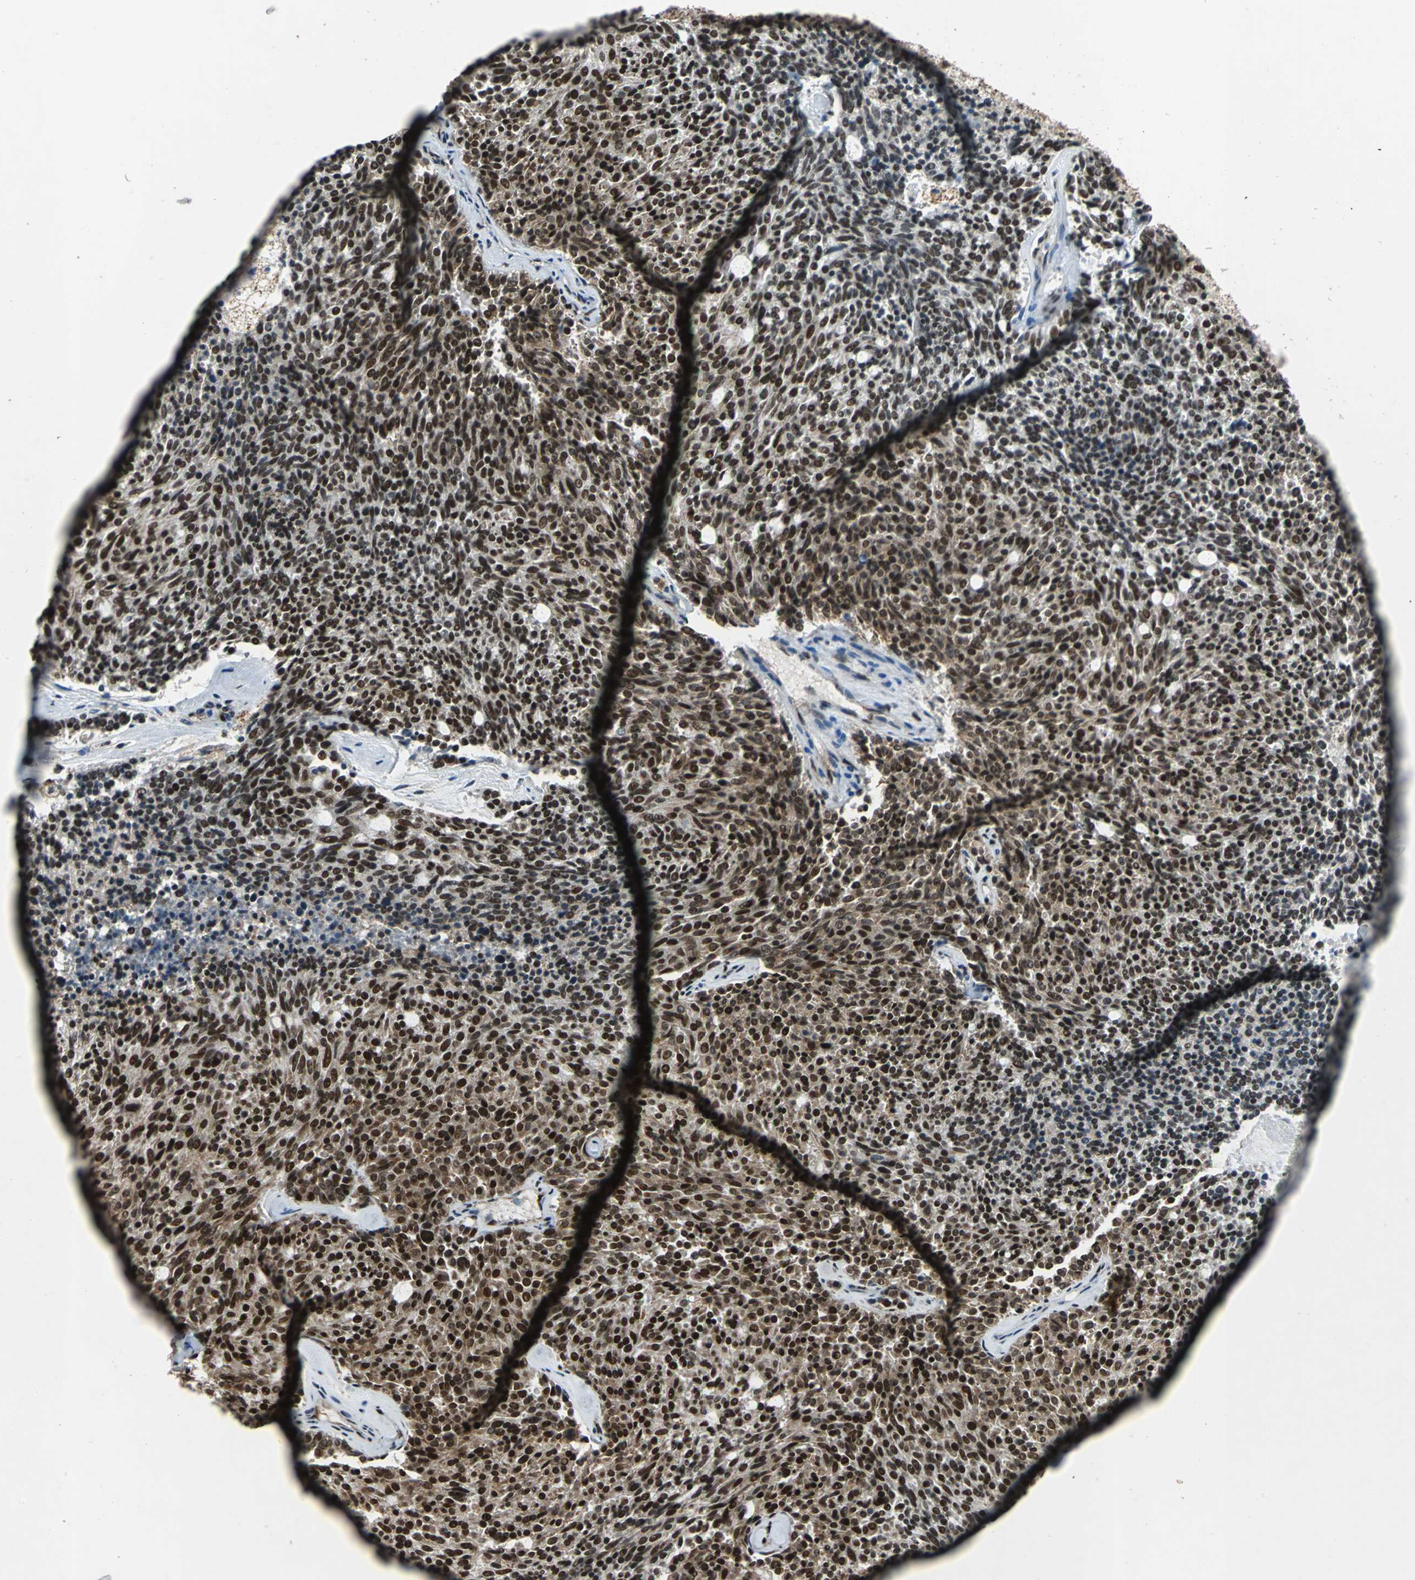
{"staining": {"intensity": "strong", "quantity": ">75%", "location": "nuclear"}, "tissue": "carcinoid", "cell_type": "Tumor cells", "image_type": "cancer", "snomed": [{"axis": "morphology", "description": "Carcinoid, malignant, NOS"}, {"axis": "topography", "description": "Pancreas"}], "caption": "The photomicrograph displays staining of carcinoid, revealing strong nuclear protein positivity (brown color) within tumor cells.", "gene": "MTA2", "patient": {"sex": "female", "age": 54}}